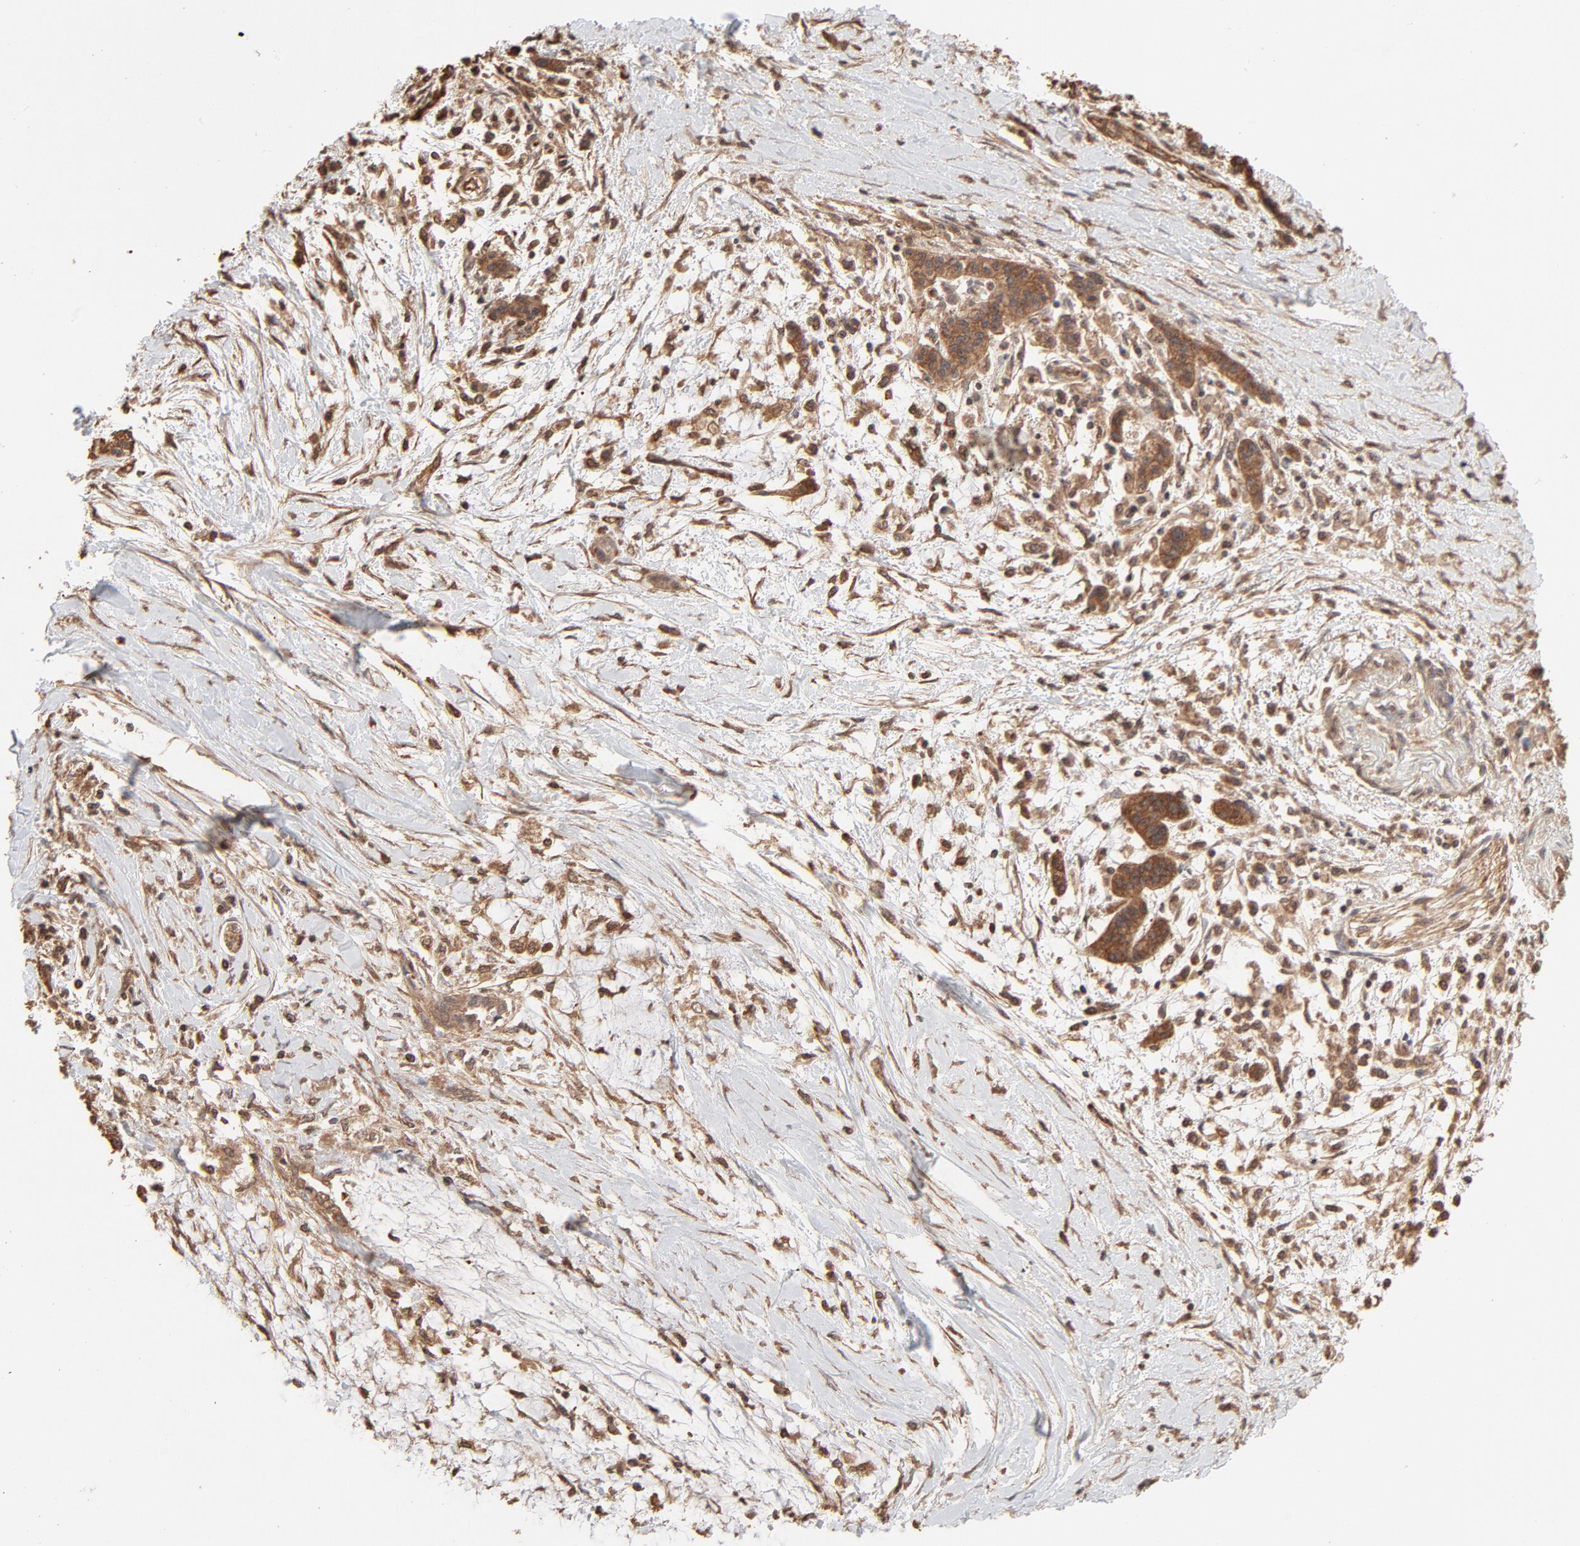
{"staining": {"intensity": "moderate", "quantity": ">75%", "location": "cytoplasmic/membranous"}, "tissue": "pancreatic cancer", "cell_type": "Tumor cells", "image_type": "cancer", "snomed": [{"axis": "morphology", "description": "Adenocarcinoma, NOS"}, {"axis": "topography", "description": "Pancreas"}], "caption": "Immunohistochemistry (IHC) (DAB (3,3'-diaminobenzidine)) staining of pancreatic adenocarcinoma demonstrates moderate cytoplasmic/membranous protein expression in approximately >75% of tumor cells. The protein of interest is stained brown, and the nuclei are stained in blue (DAB IHC with brightfield microscopy, high magnification).", "gene": "PPP2CA", "patient": {"sex": "female", "age": 64}}